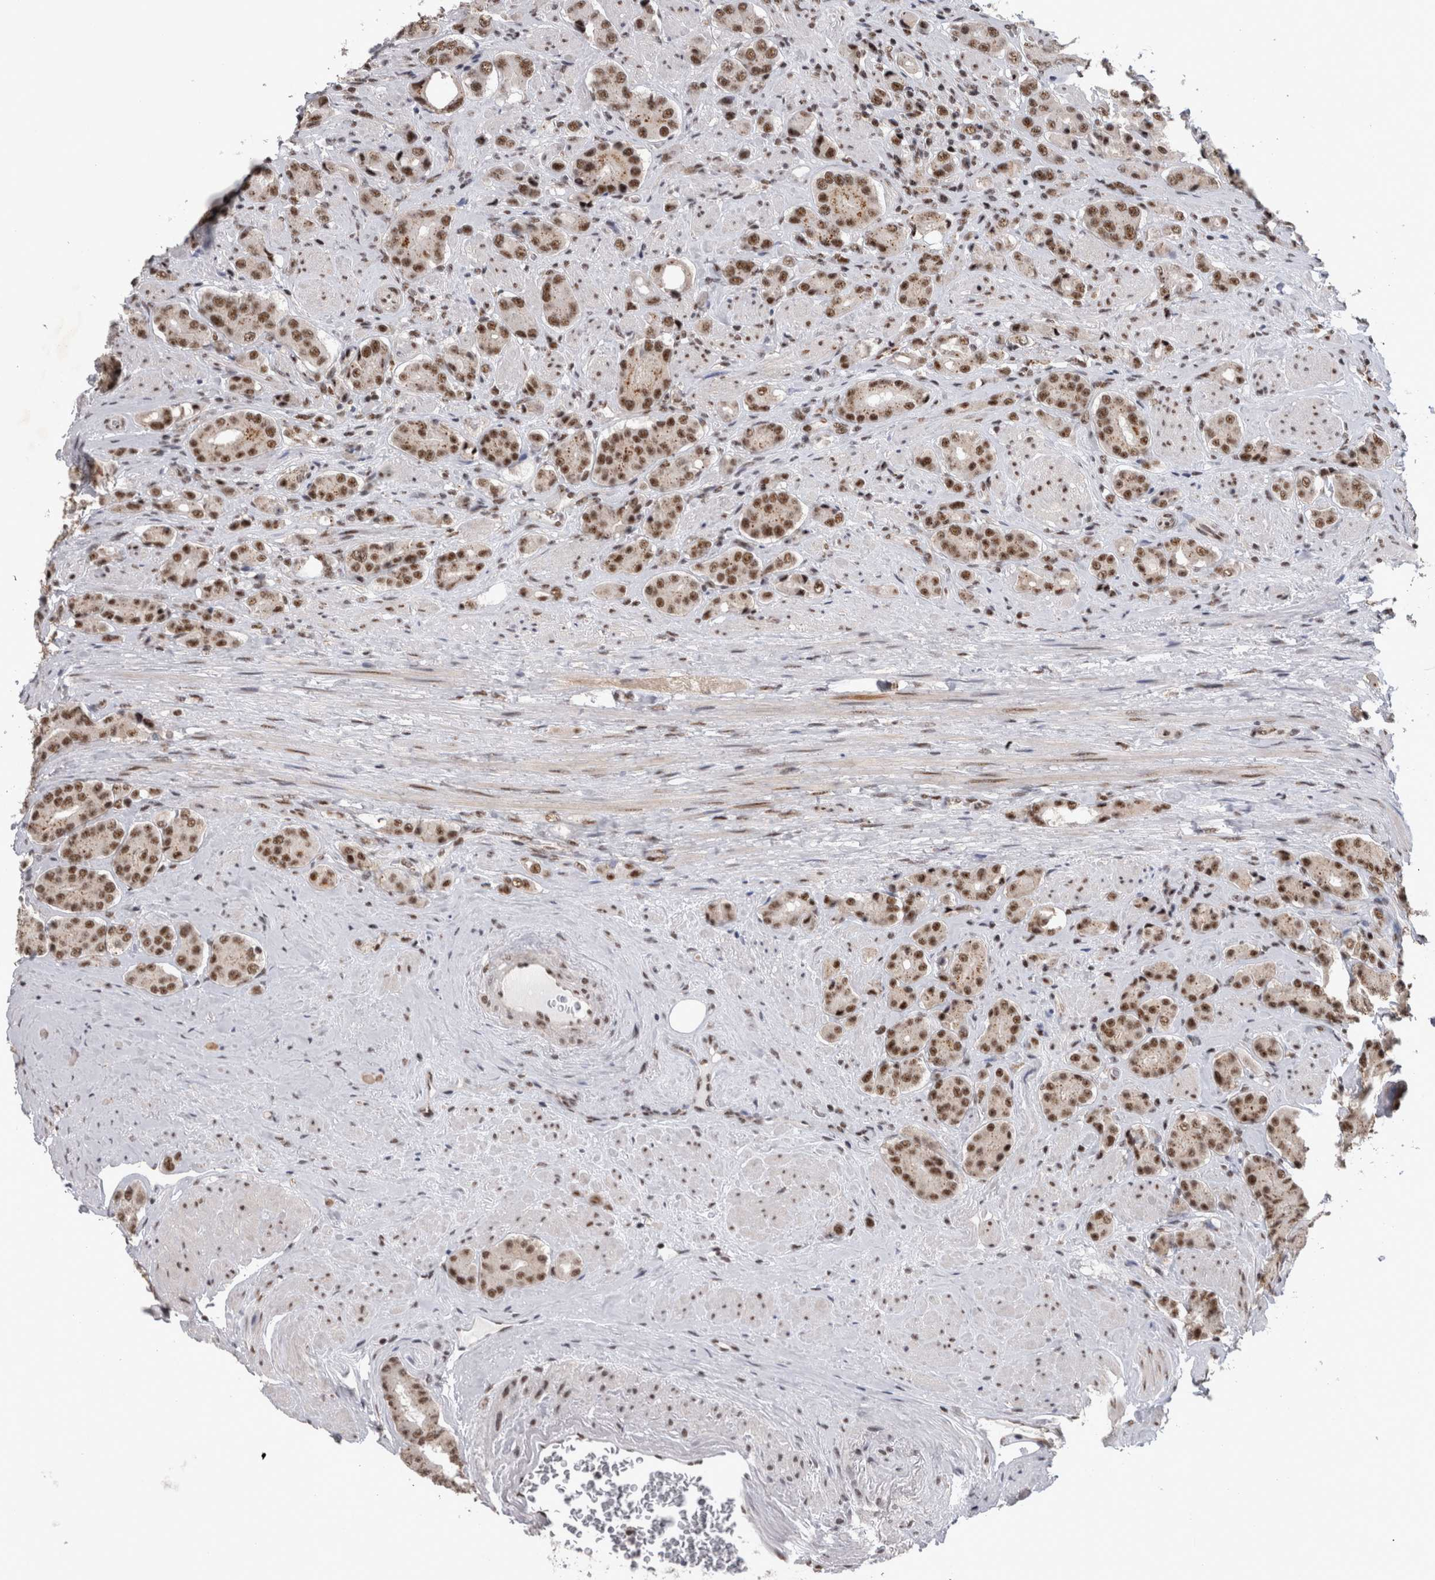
{"staining": {"intensity": "moderate", "quantity": ">75%", "location": "nuclear"}, "tissue": "prostate cancer", "cell_type": "Tumor cells", "image_type": "cancer", "snomed": [{"axis": "morphology", "description": "Adenocarcinoma, High grade"}, {"axis": "topography", "description": "Prostate"}], "caption": "Approximately >75% of tumor cells in prostate high-grade adenocarcinoma display moderate nuclear protein staining as visualized by brown immunohistochemical staining.", "gene": "CDK11A", "patient": {"sex": "male", "age": 71}}